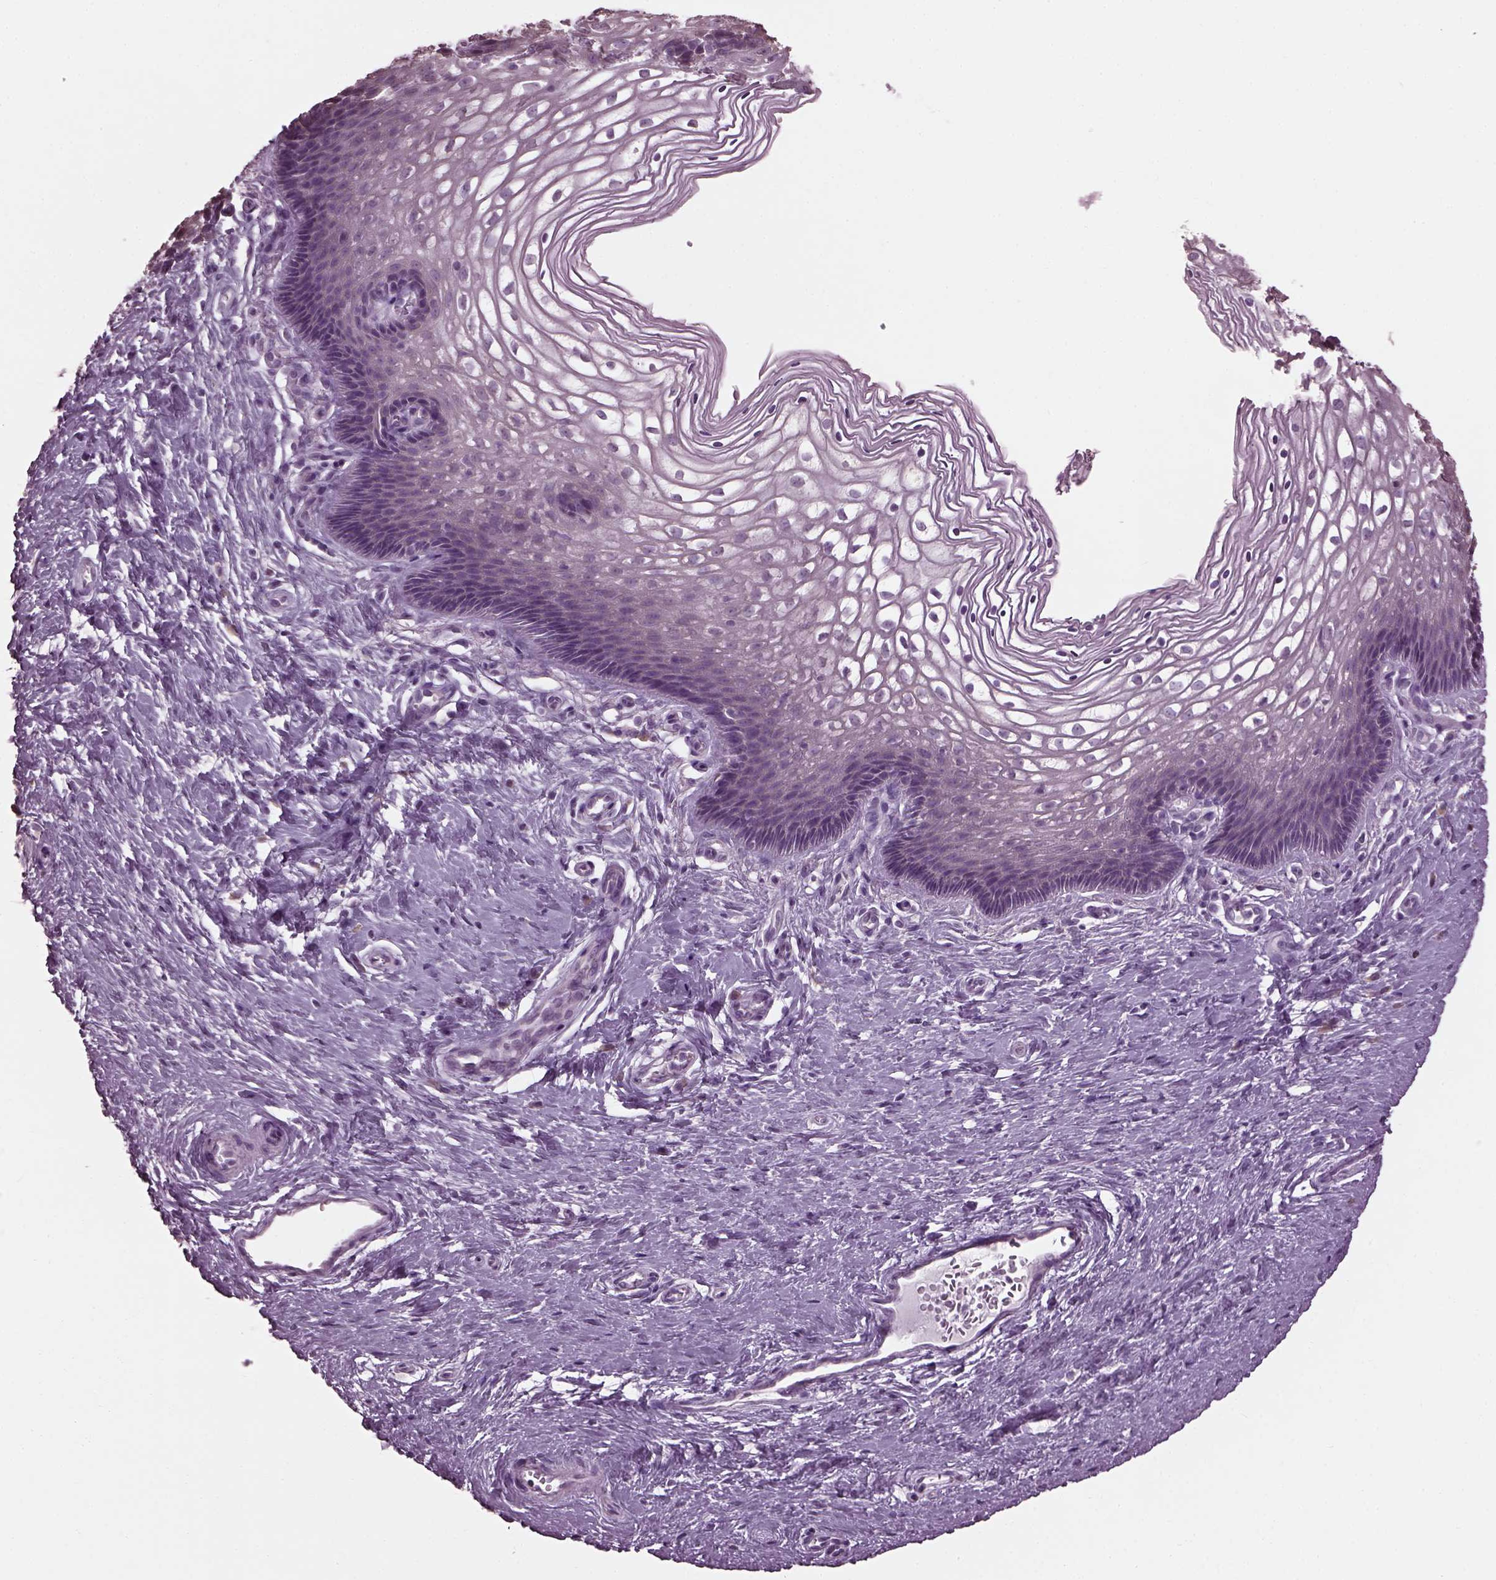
{"staining": {"intensity": "weak", "quantity": "25%-75%", "location": "cytoplasmic/membranous"}, "tissue": "cervix", "cell_type": "Glandular cells", "image_type": "normal", "snomed": [{"axis": "morphology", "description": "Normal tissue, NOS"}, {"axis": "topography", "description": "Cervix"}], "caption": "A photomicrograph of cervix stained for a protein shows weak cytoplasmic/membranous brown staining in glandular cells.", "gene": "CABP5", "patient": {"sex": "female", "age": 34}}